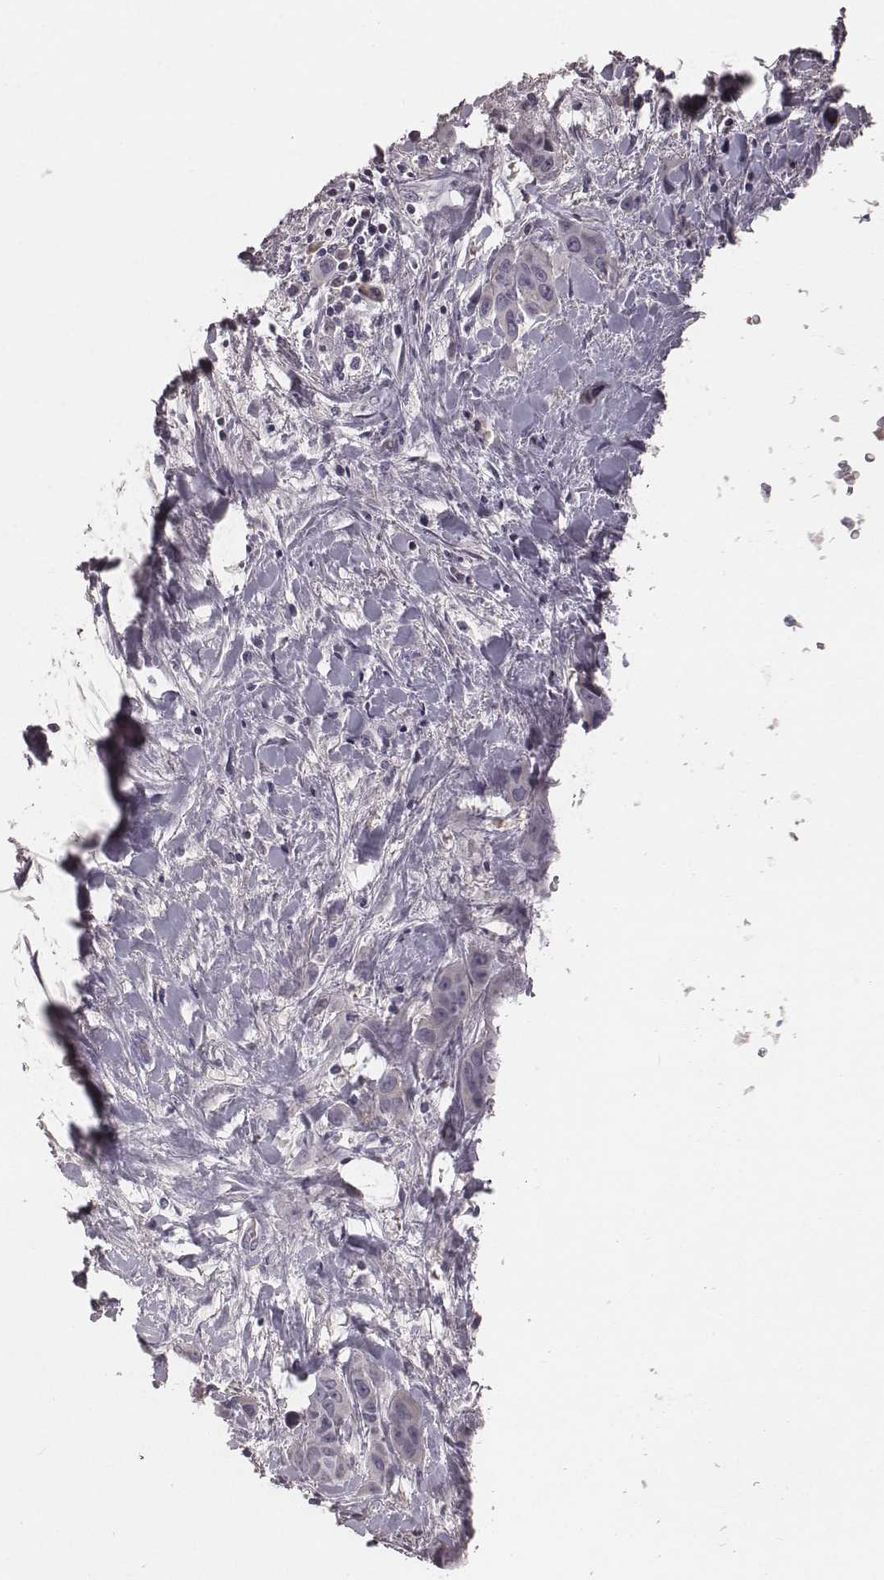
{"staining": {"intensity": "negative", "quantity": "none", "location": "none"}, "tissue": "liver cancer", "cell_type": "Tumor cells", "image_type": "cancer", "snomed": [{"axis": "morphology", "description": "Cholangiocarcinoma"}, {"axis": "topography", "description": "Liver"}], "caption": "A photomicrograph of liver cholangiocarcinoma stained for a protein shows no brown staining in tumor cells.", "gene": "SMIM24", "patient": {"sex": "female", "age": 52}}